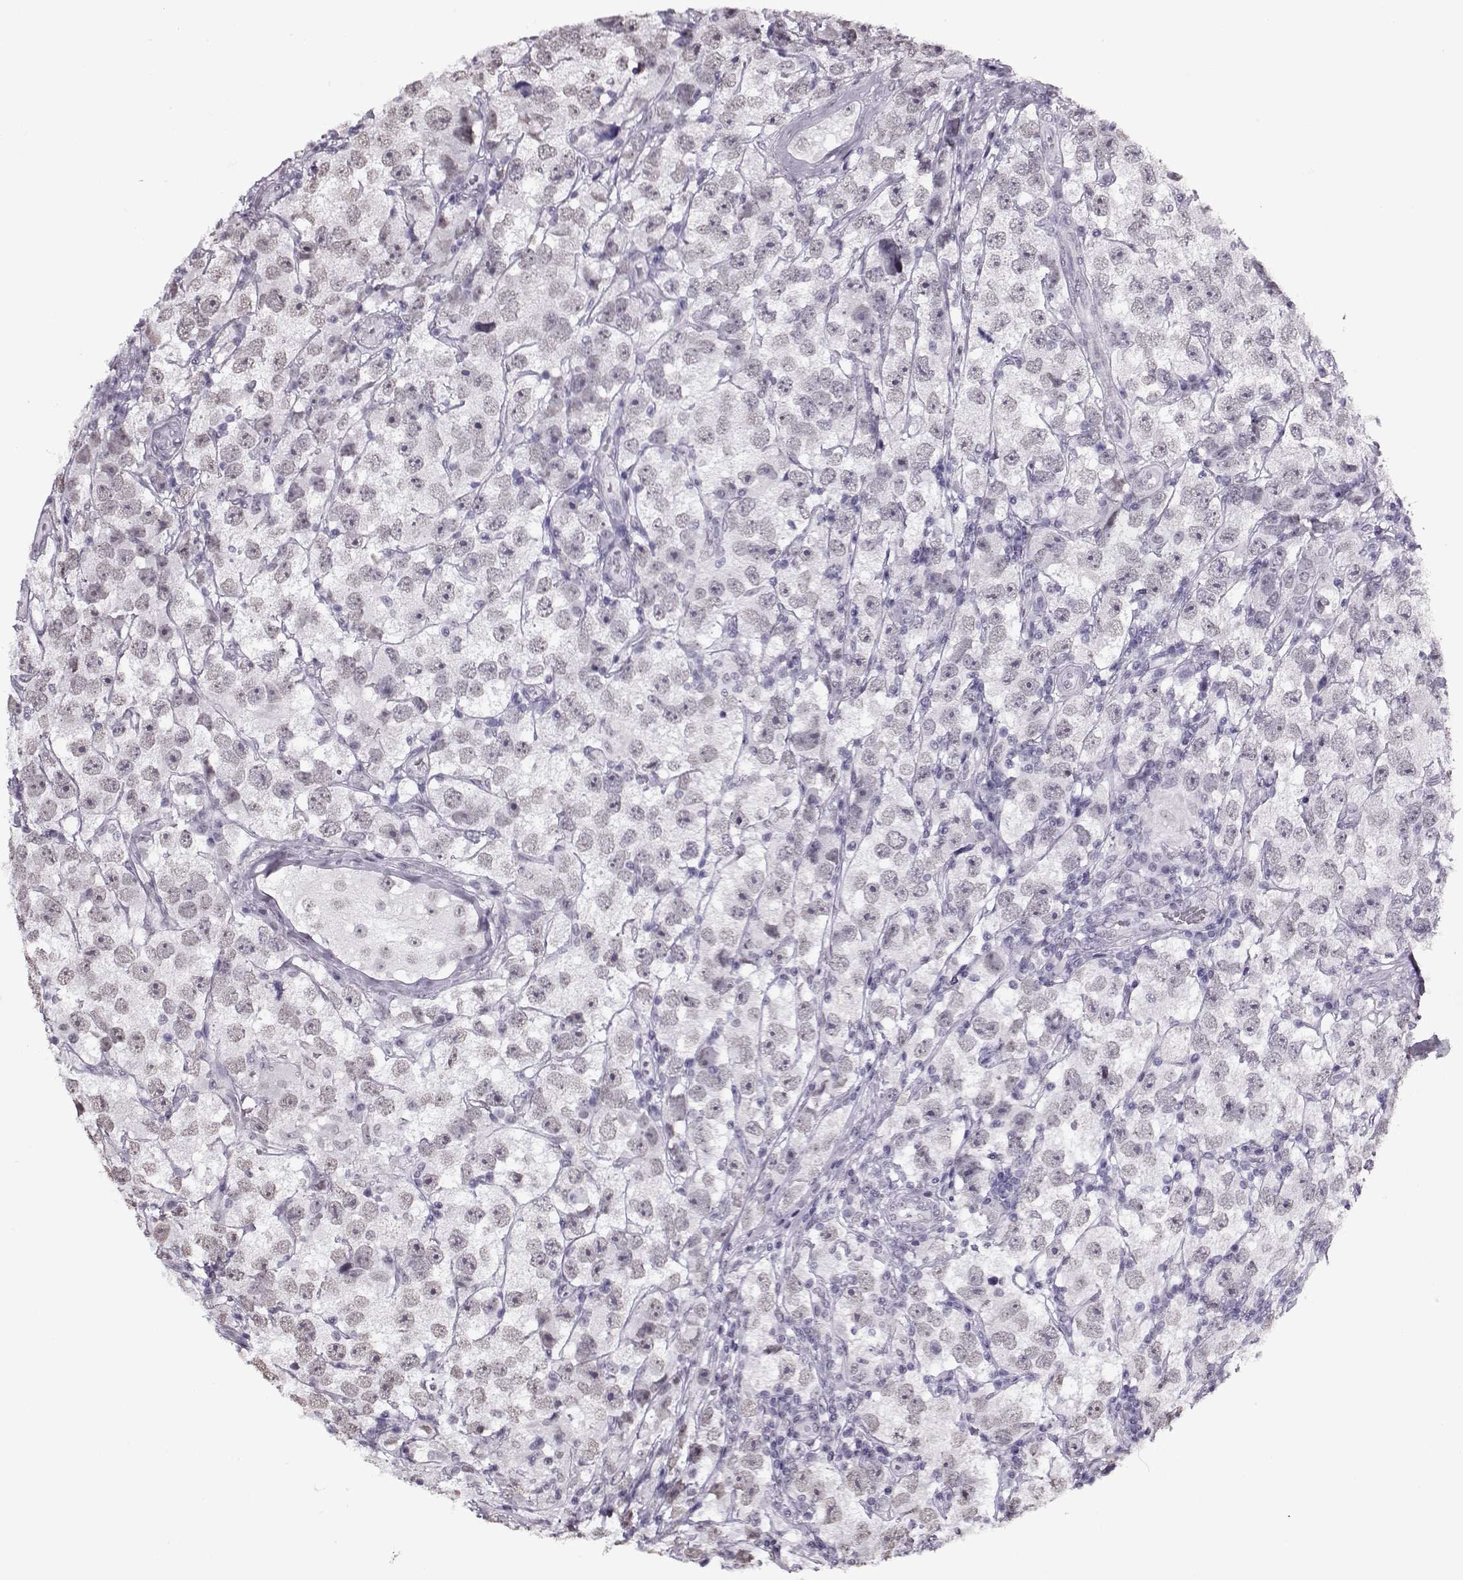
{"staining": {"intensity": "negative", "quantity": "none", "location": "none"}, "tissue": "testis cancer", "cell_type": "Tumor cells", "image_type": "cancer", "snomed": [{"axis": "morphology", "description": "Seminoma, NOS"}, {"axis": "topography", "description": "Testis"}], "caption": "Tumor cells show no significant protein staining in seminoma (testis).", "gene": "PRMT8", "patient": {"sex": "male", "age": 26}}